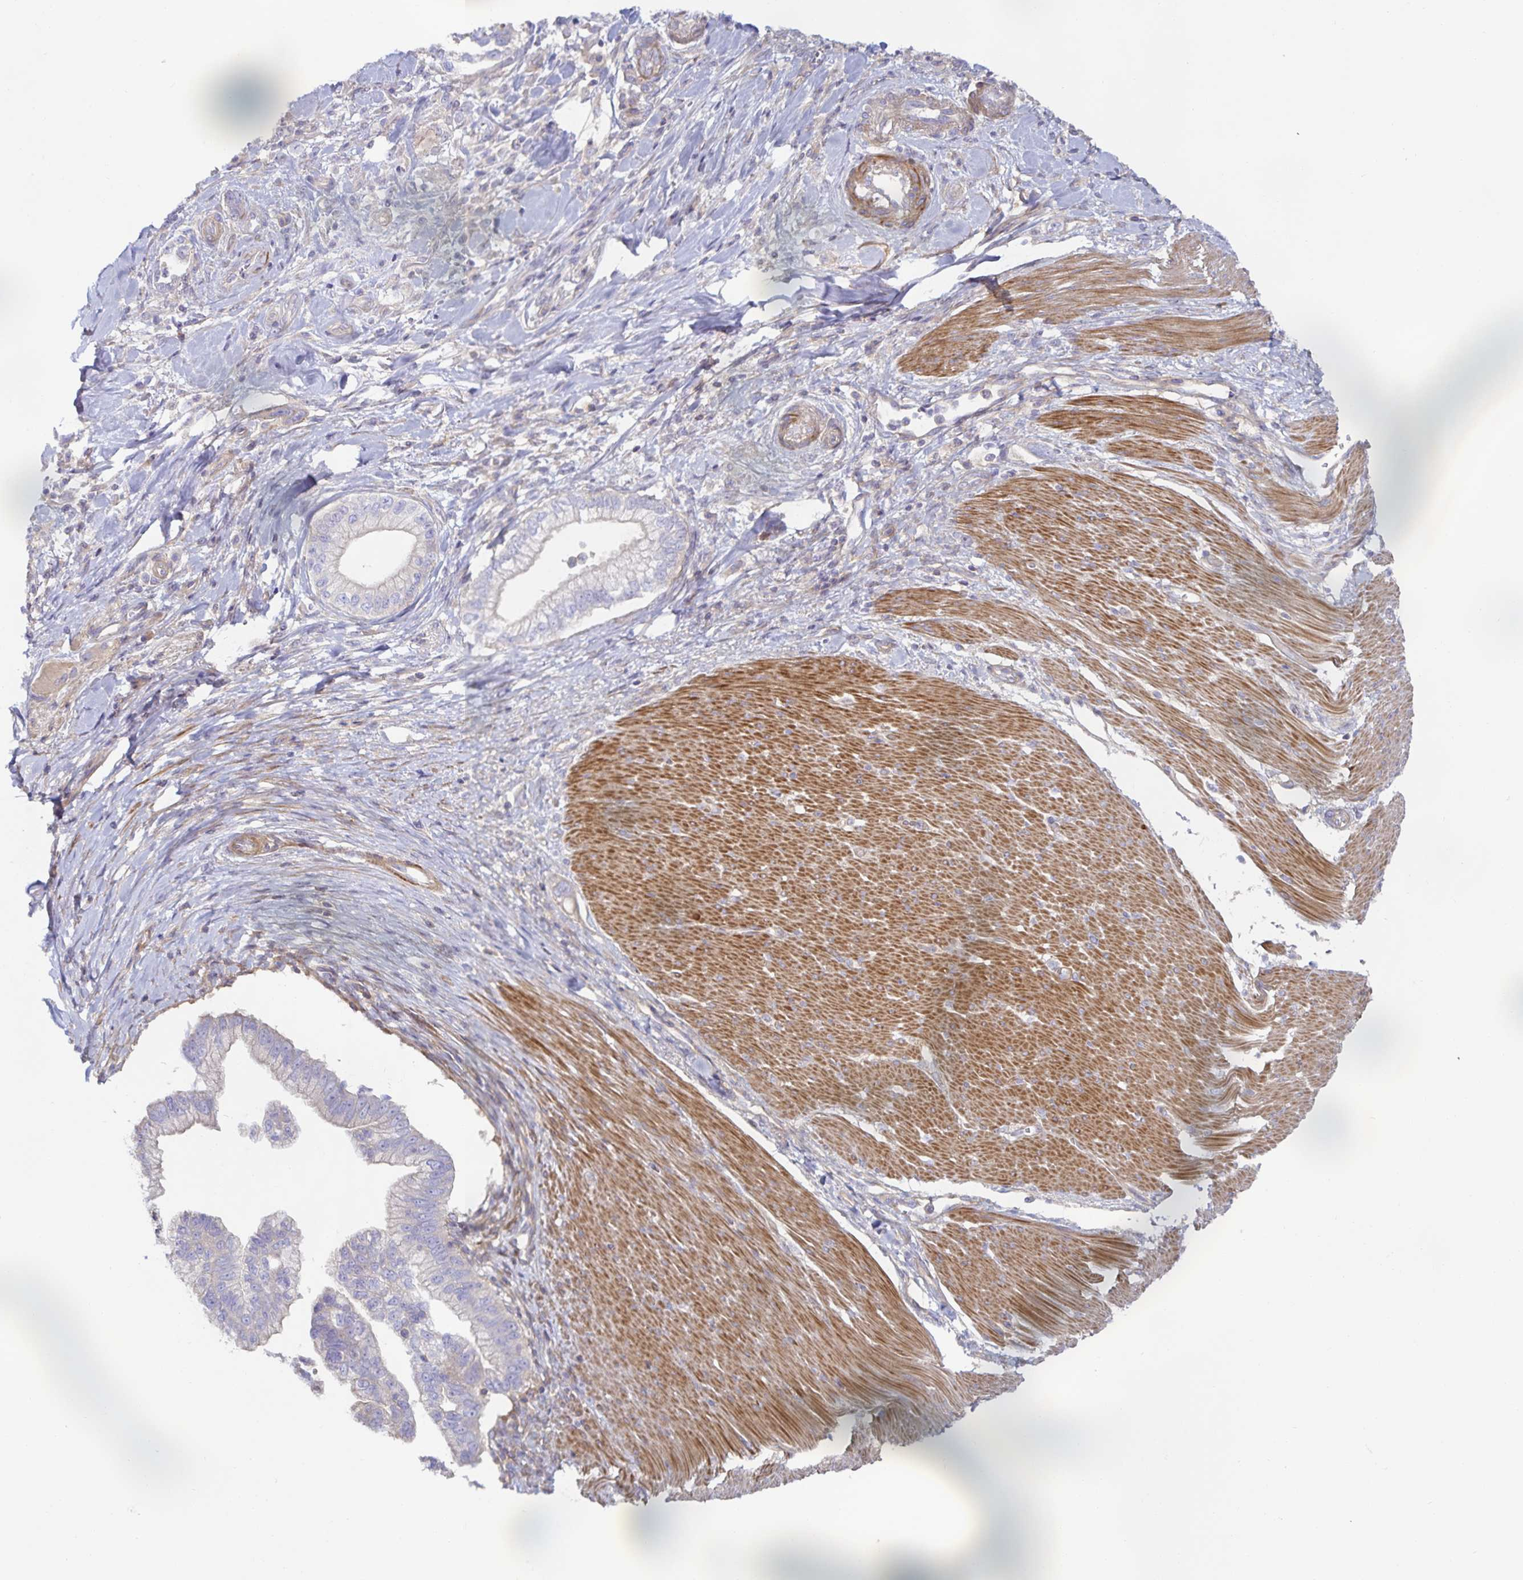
{"staining": {"intensity": "negative", "quantity": "none", "location": "none"}, "tissue": "pancreatic cancer", "cell_type": "Tumor cells", "image_type": "cancer", "snomed": [{"axis": "morphology", "description": "Adenocarcinoma, NOS"}, {"axis": "topography", "description": "Pancreas"}], "caption": "Immunohistochemical staining of pancreatic cancer demonstrates no significant expression in tumor cells. (DAB (3,3'-diaminobenzidine) IHC, high magnification).", "gene": "METTL22", "patient": {"sex": "male", "age": 70}}